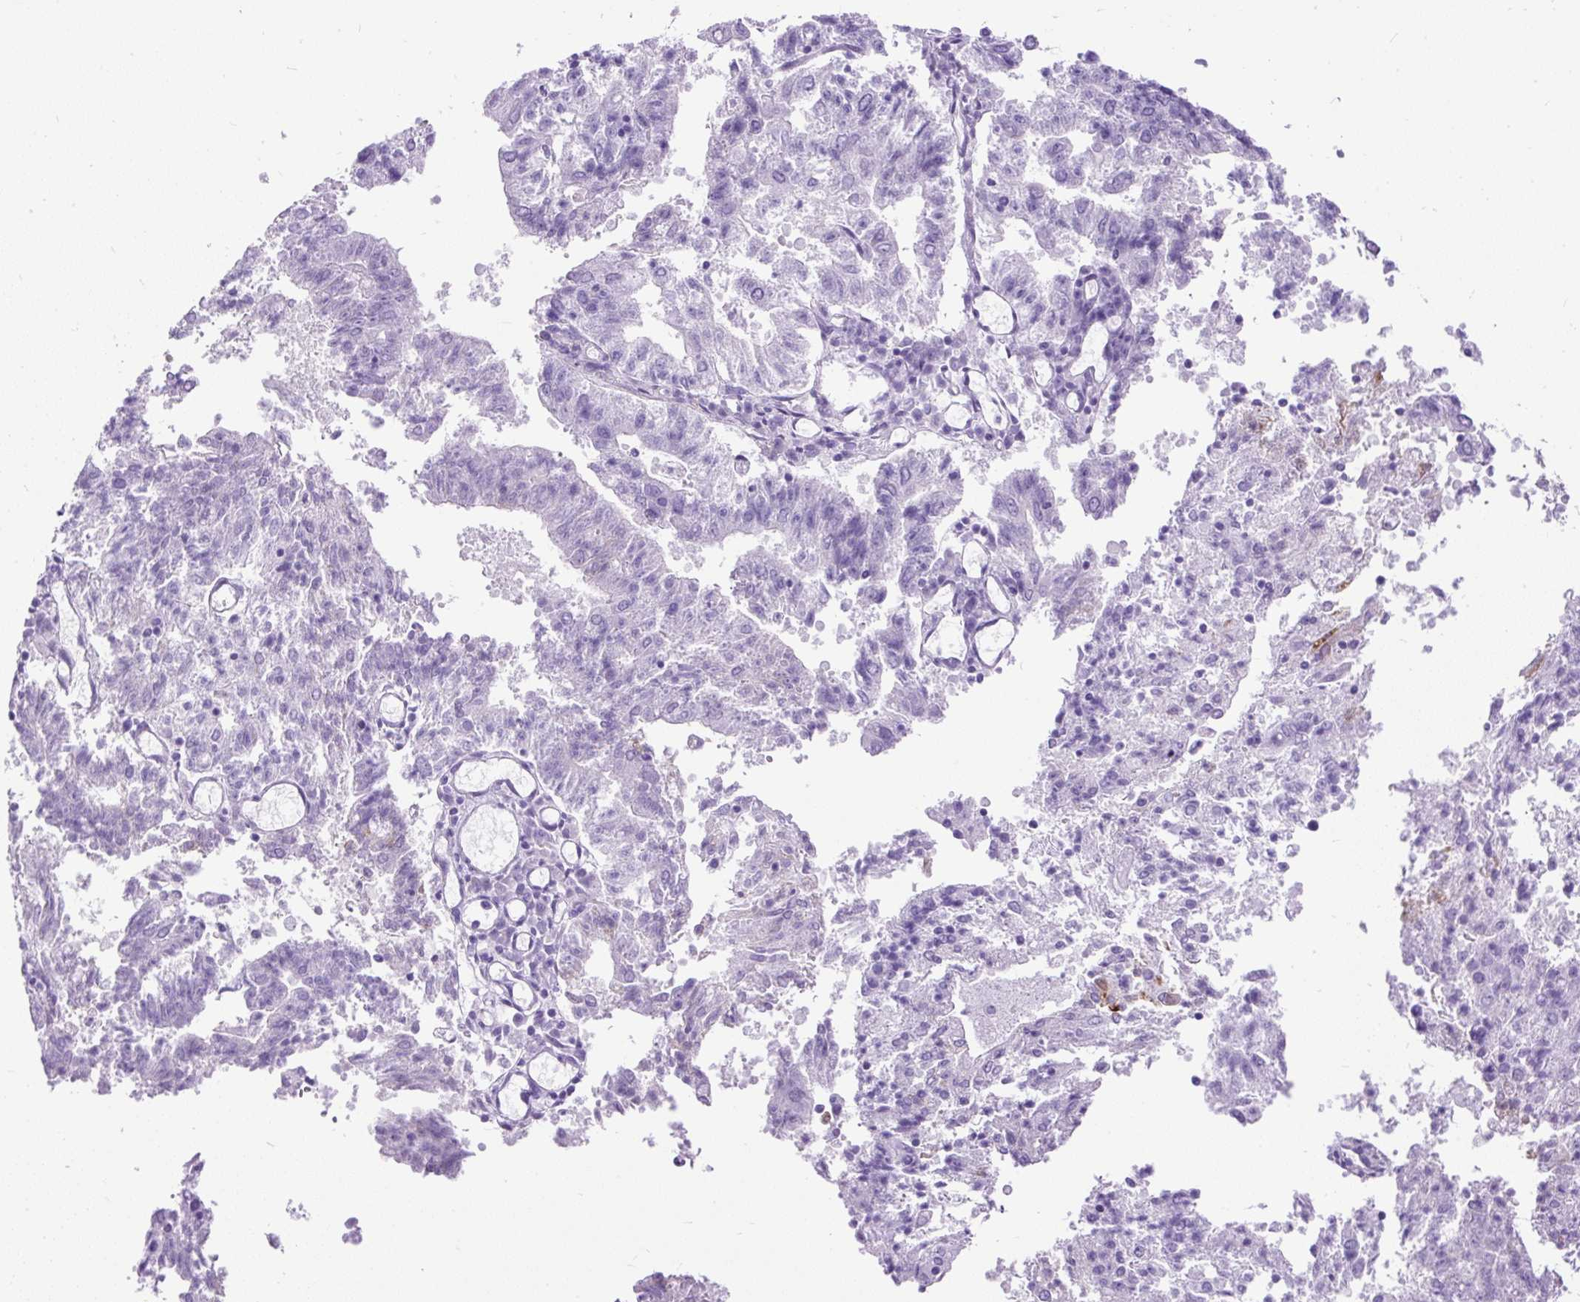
{"staining": {"intensity": "negative", "quantity": "none", "location": "none"}, "tissue": "endometrial cancer", "cell_type": "Tumor cells", "image_type": "cancer", "snomed": [{"axis": "morphology", "description": "Adenocarcinoma, NOS"}, {"axis": "topography", "description": "Endometrium"}], "caption": "This is a image of immunohistochemistry (IHC) staining of endometrial cancer, which shows no expression in tumor cells.", "gene": "PDIA2", "patient": {"sex": "female", "age": 82}}